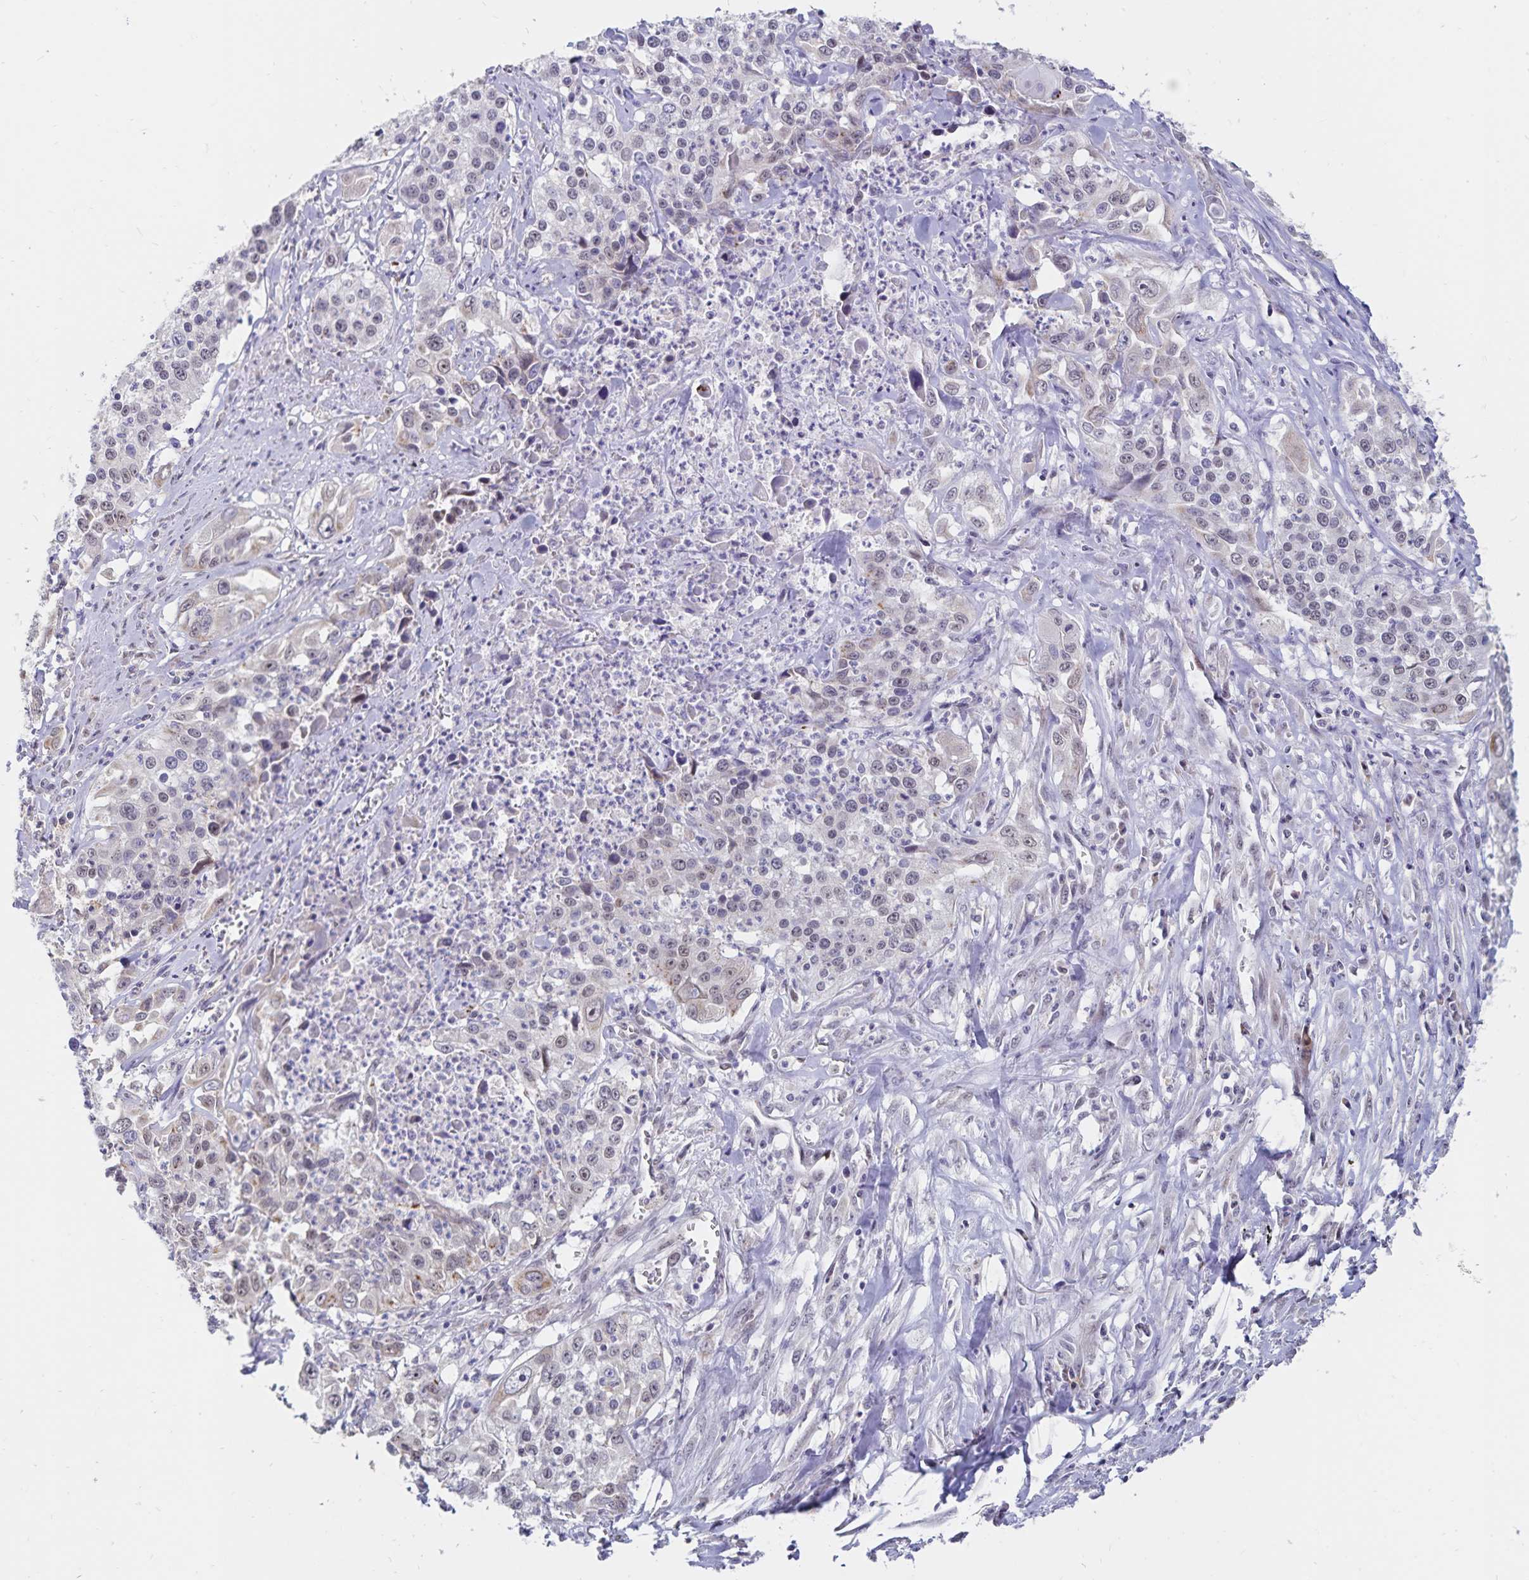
{"staining": {"intensity": "weak", "quantity": "<25%", "location": "nuclear"}, "tissue": "lung cancer", "cell_type": "Tumor cells", "image_type": "cancer", "snomed": [{"axis": "morphology", "description": "Squamous cell carcinoma, NOS"}, {"axis": "morphology", "description": "Squamous cell carcinoma, metastatic, NOS"}, {"axis": "topography", "description": "Lung"}, {"axis": "topography", "description": "Pleura, NOS"}], "caption": "A micrograph of lung metastatic squamous cell carcinoma stained for a protein exhibits no brown staining in tumor cells.", "gene": "ATP2A2", "patient": {"sex": "male", "age": 72}}